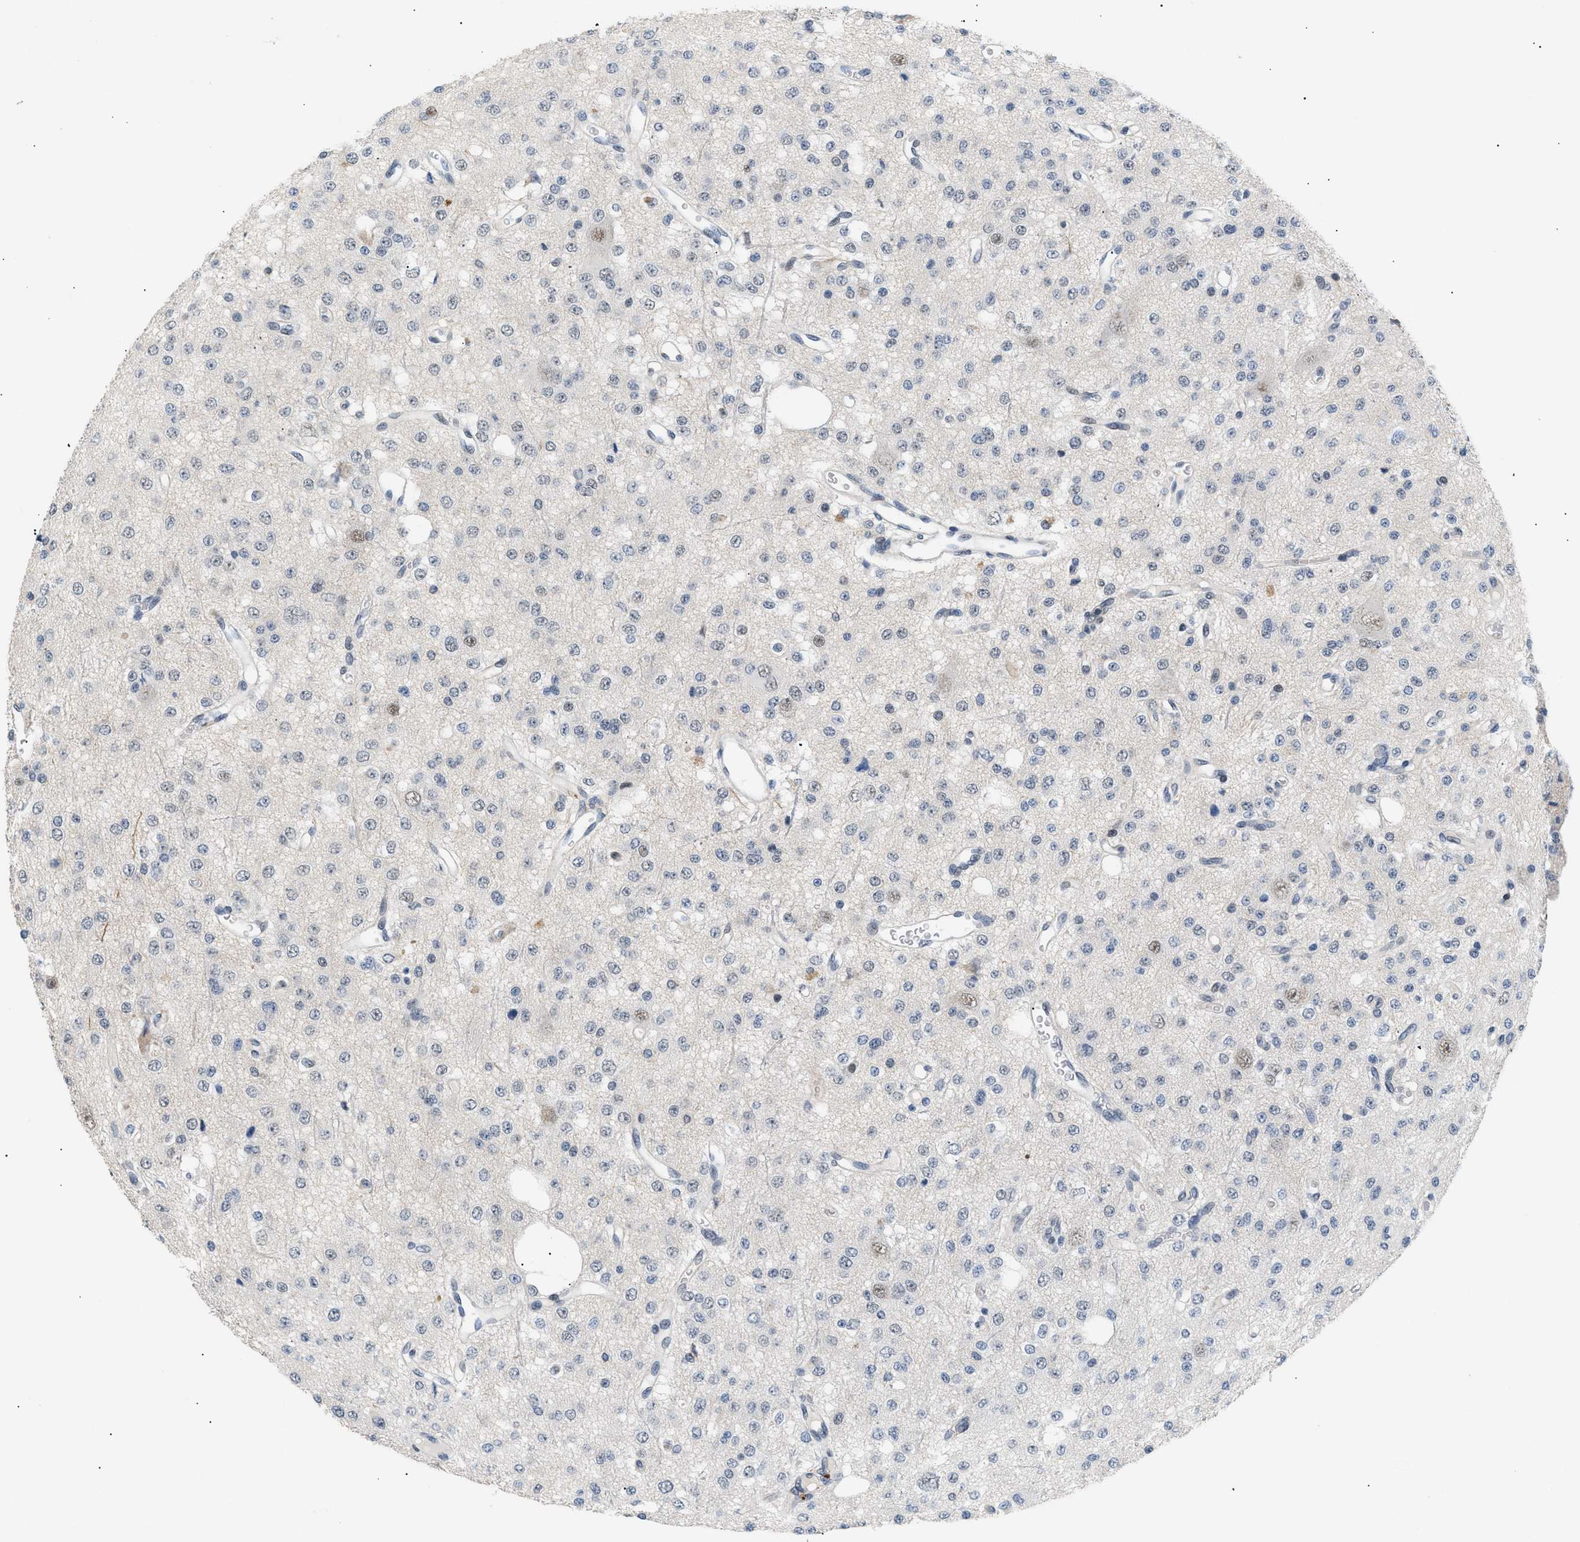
{"staining": {"intensity": "weak", "quantity": "<25%", "location": "nuclear"}, "tissue": "glioma", "cell_type": "Tumor cells", "image_type": "cancer", "snomed": [{"axis": "morphology", "description": "Glioma, malignant, Low grade"}, {"axis": "topography", "description": "Brain"}], "caption": "This image is of malignant low-grade glioma stained with immunohistochemistry to label a protein in brown with the nuclei are counter-stained blue. There is no positivity in tumor cells.", "gene": "KCNC3", "patient": {"sex": "male", "age": 38}}